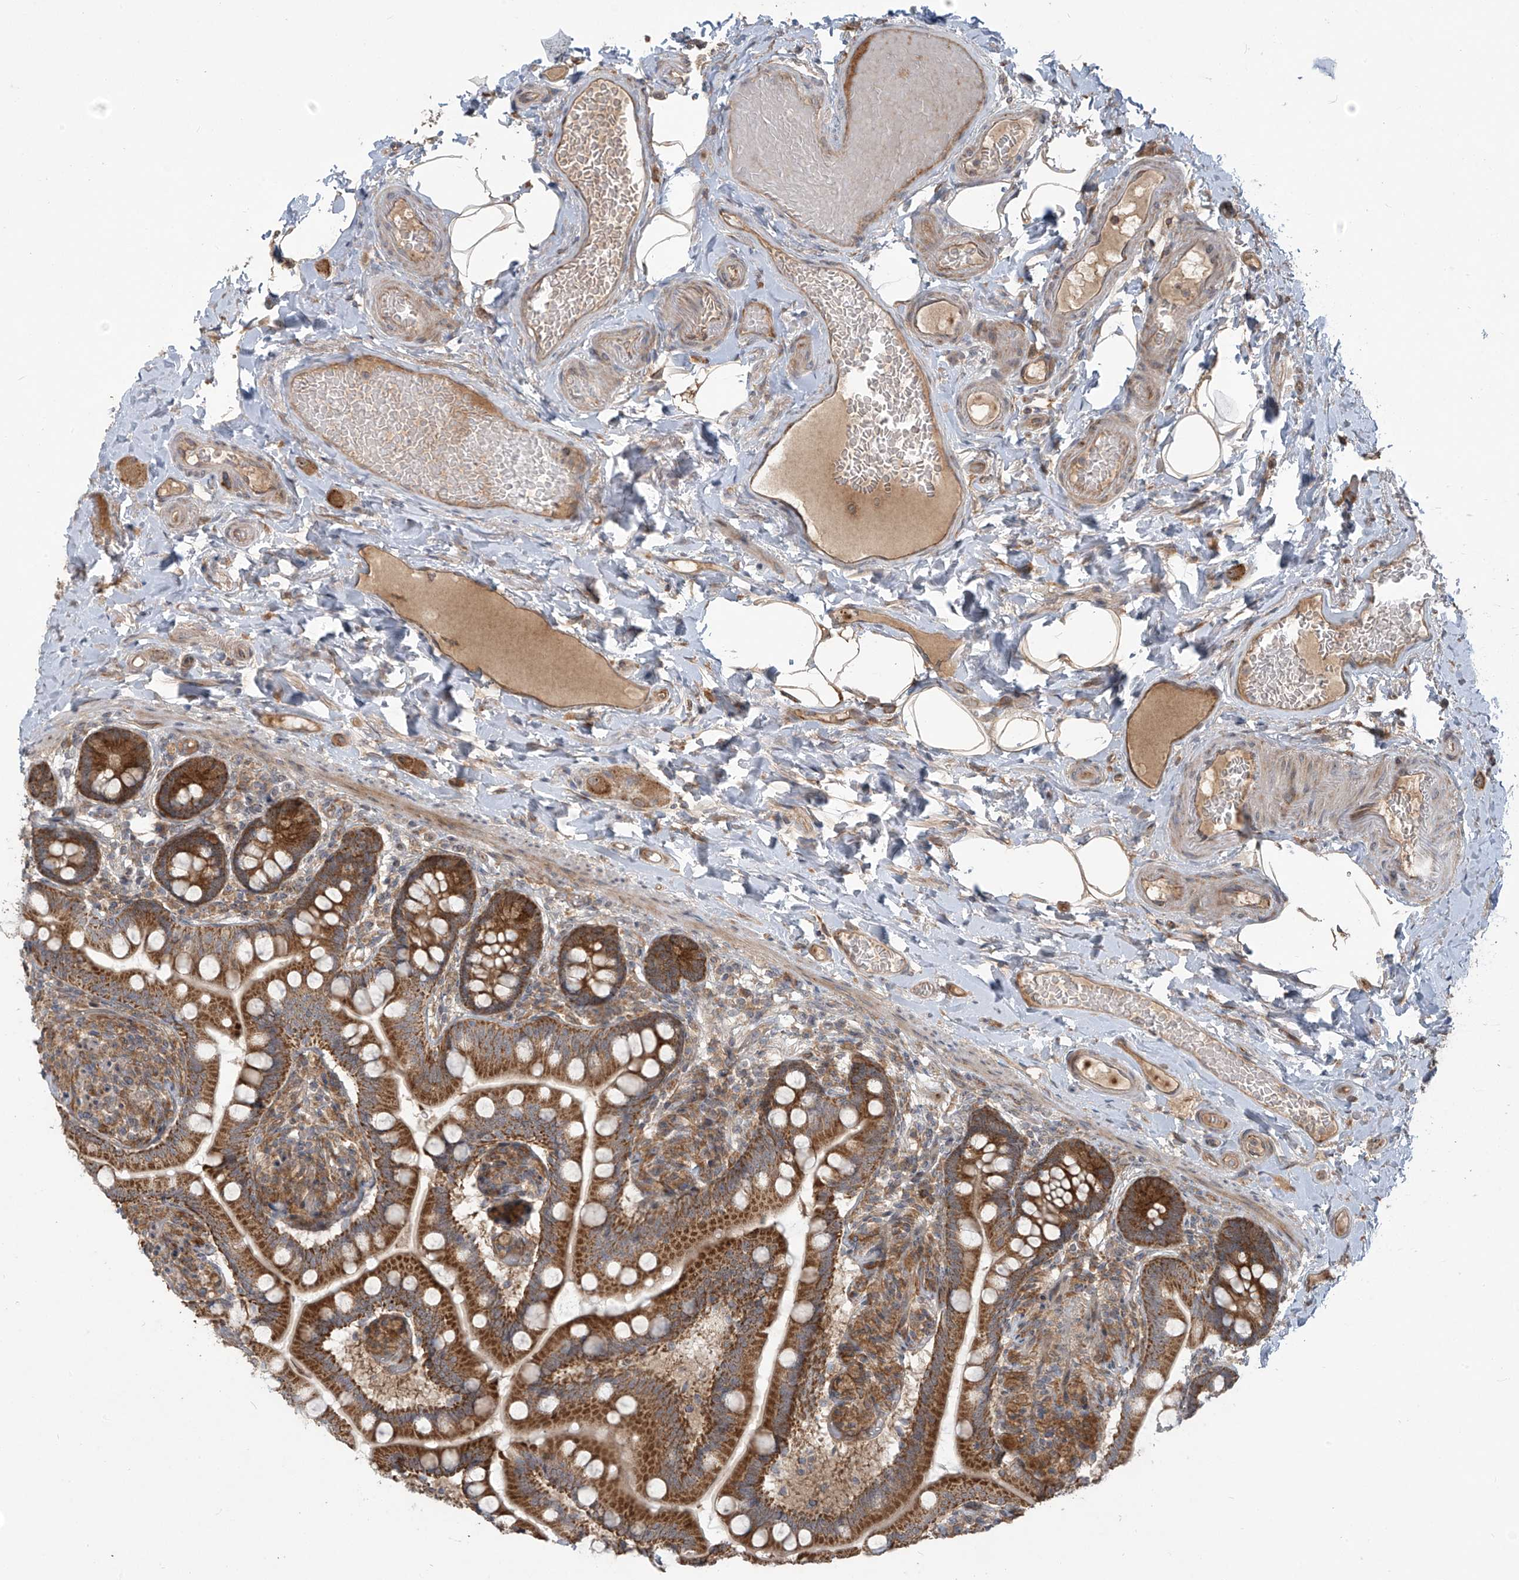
{"staining": {"intensity": "strong", "quantity": ">75%", "location": "cytoplasmic/membranous"}, "tissue": "small intestine", "cell_type": "Glandular cells", "image_type": "normal", "snomed": [{"axis": "morphology", "description": "Normal tissue, NOS"}, {"axis": "topography", "description": "Small intestine"}], "caption": "A brown stain highlights strong cytoplasmic/membranous expression of a protein in glandular cells of normal human small intestine.", "gene": "KATNIP", "patient": {"sex": "female", "age": 64}}